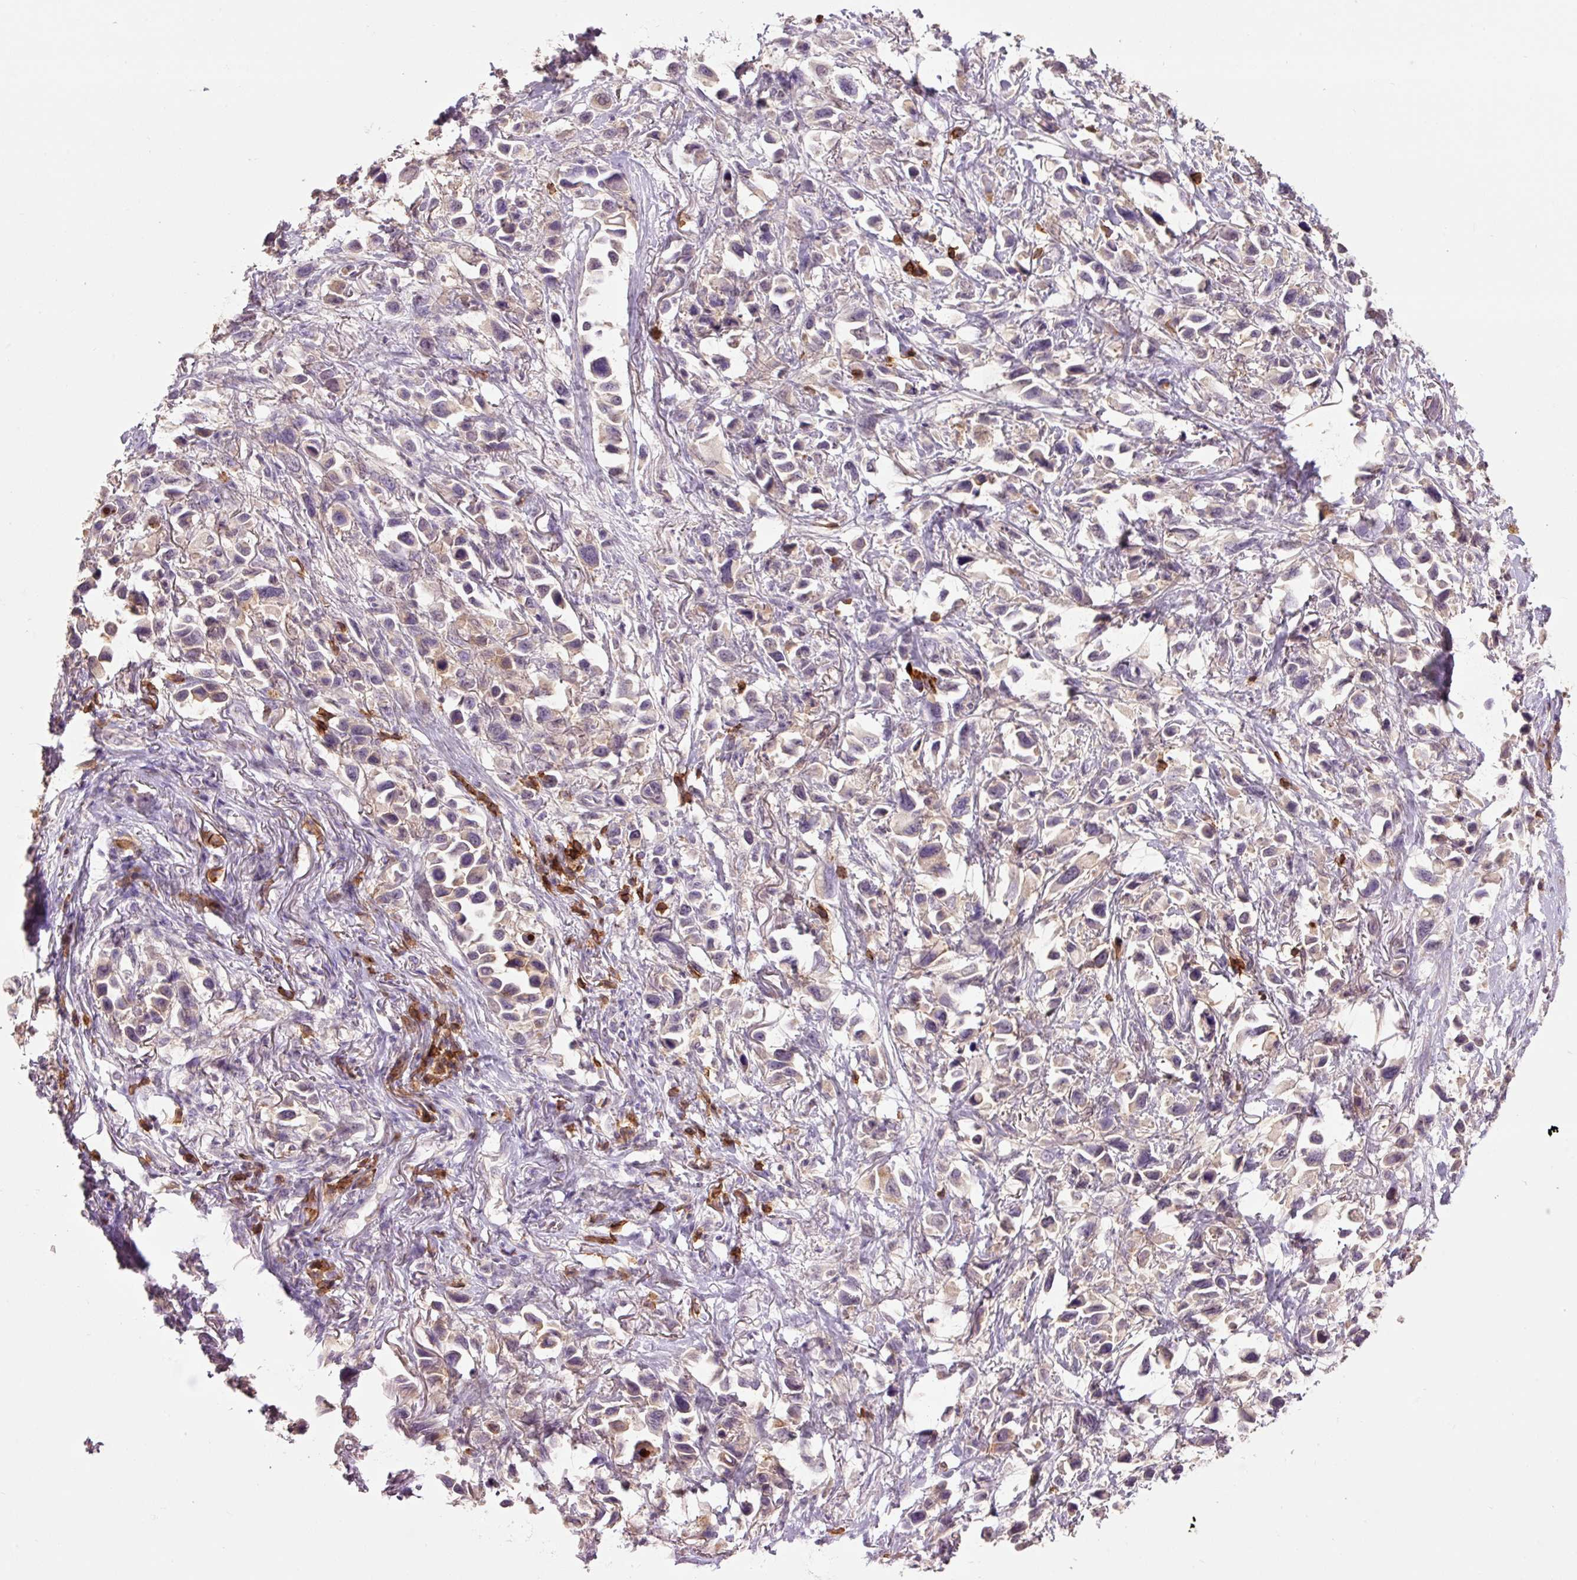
{"staining": {"intensity": "negative", "quantity": "none", "location": "none"}, "tissue": "stomach cancer", "cell_type": "Tumor cells", "image_type": "cancer", "snomed": [{"axis": "morphology", "description": "Adenocarcinoma, NOS"}, {"axis": "topography", "description": "Stomach"}], "caption": "IHC micrograph of neoplastic tissue: adenocarcinoma (stomach) stained with DAB reveals no significant protein staining in tumor cells. Nuclei are stained in blue.", "gene": "SLC1A4", "patient": {"sex": "female", "age": 81}}